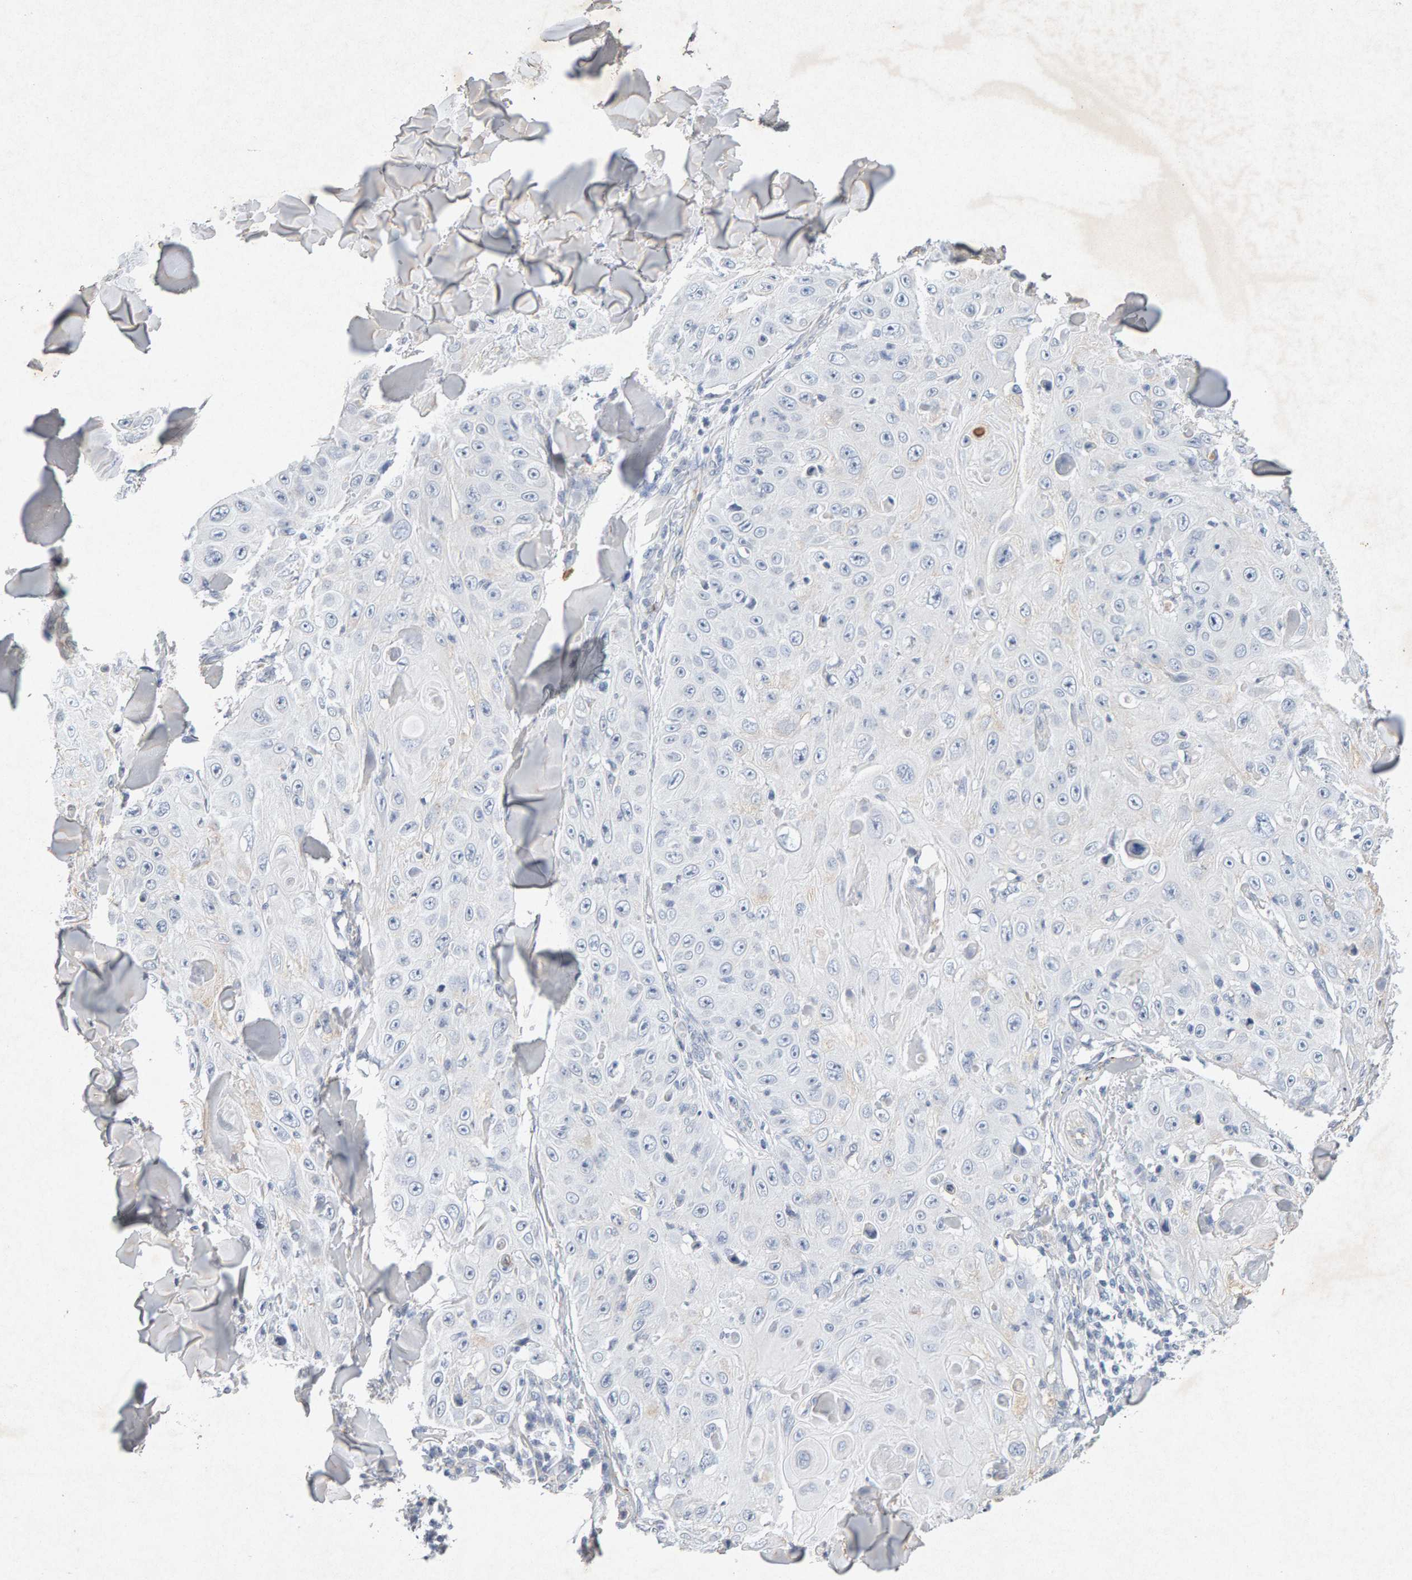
{"staining": {"intensity": "negative", "quantity": "none", "location": "none"}, "tissue": "skin cancer", "cell_type": "Tumor cells", "image_type": "cancer", "snomed": [{"axis": "morphology", "description": "Squamous cell carcinoma, NOS"}, {"axis": "topography", "description": "Skin"}], "caption": "Tumor cells show no significant staining in squamous cell carcinoma (skin).", "gene": "PTPRM", "patient": {"sex": "male", "age": 86}}